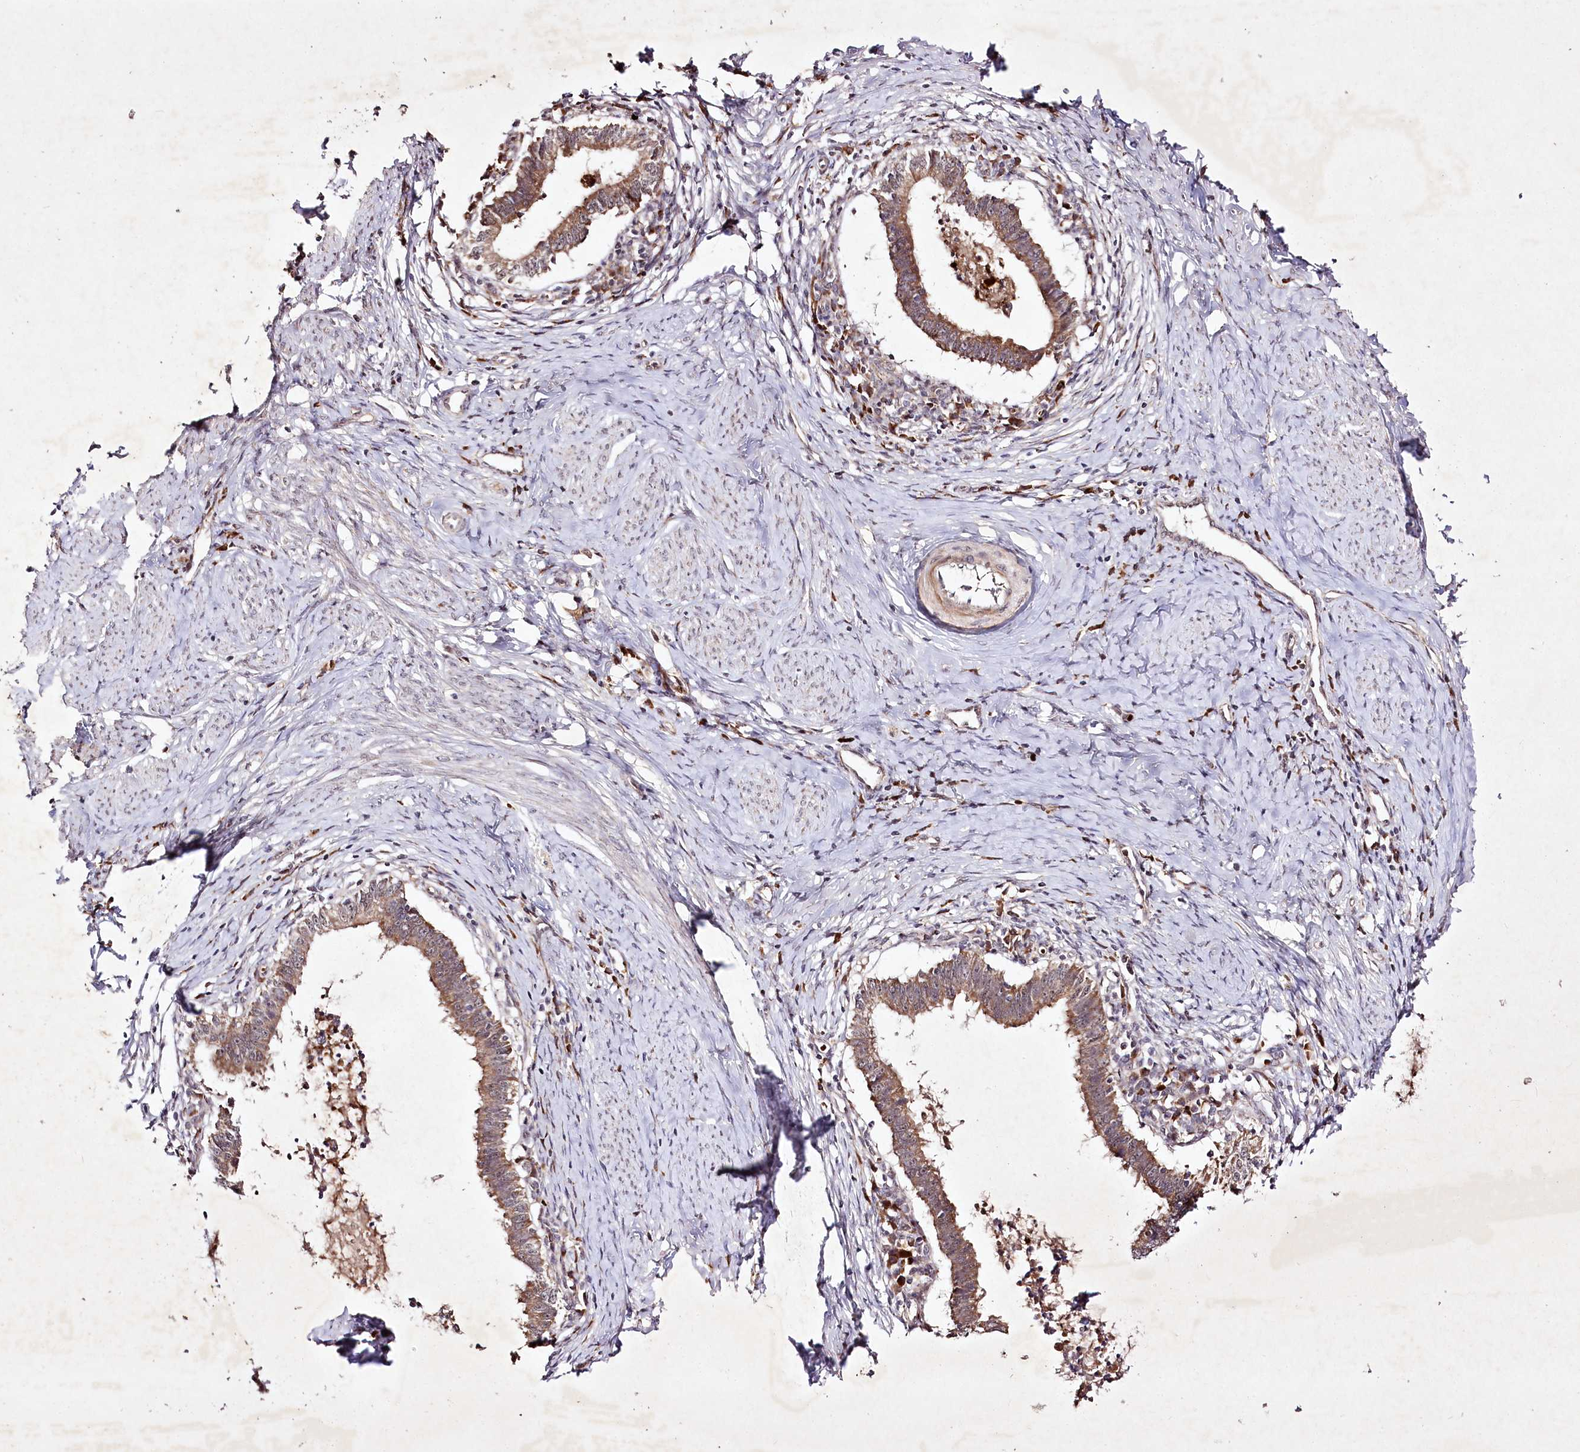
{"staining": {"intensity": "moderate", "quantity": ">75%", "location": "cytoplasmic/membranous"}, "tissue": "cervical cancer", "cell_type": "Tumor cells", "image_type": "cancer", "snomed": [{"axis": "morphology", "description": "Adenocarcinoma, NOS"}, {"axis": "topography", "description": "Cervix"}], "caption": "Tumor cells reveal medium levels of moderate cytoplasmic/membranous staining in about >75% of cells in human adenocarcinoma (cervical).", "gene": "DMP1", "patient": {"sex": "female", "age": 36}}